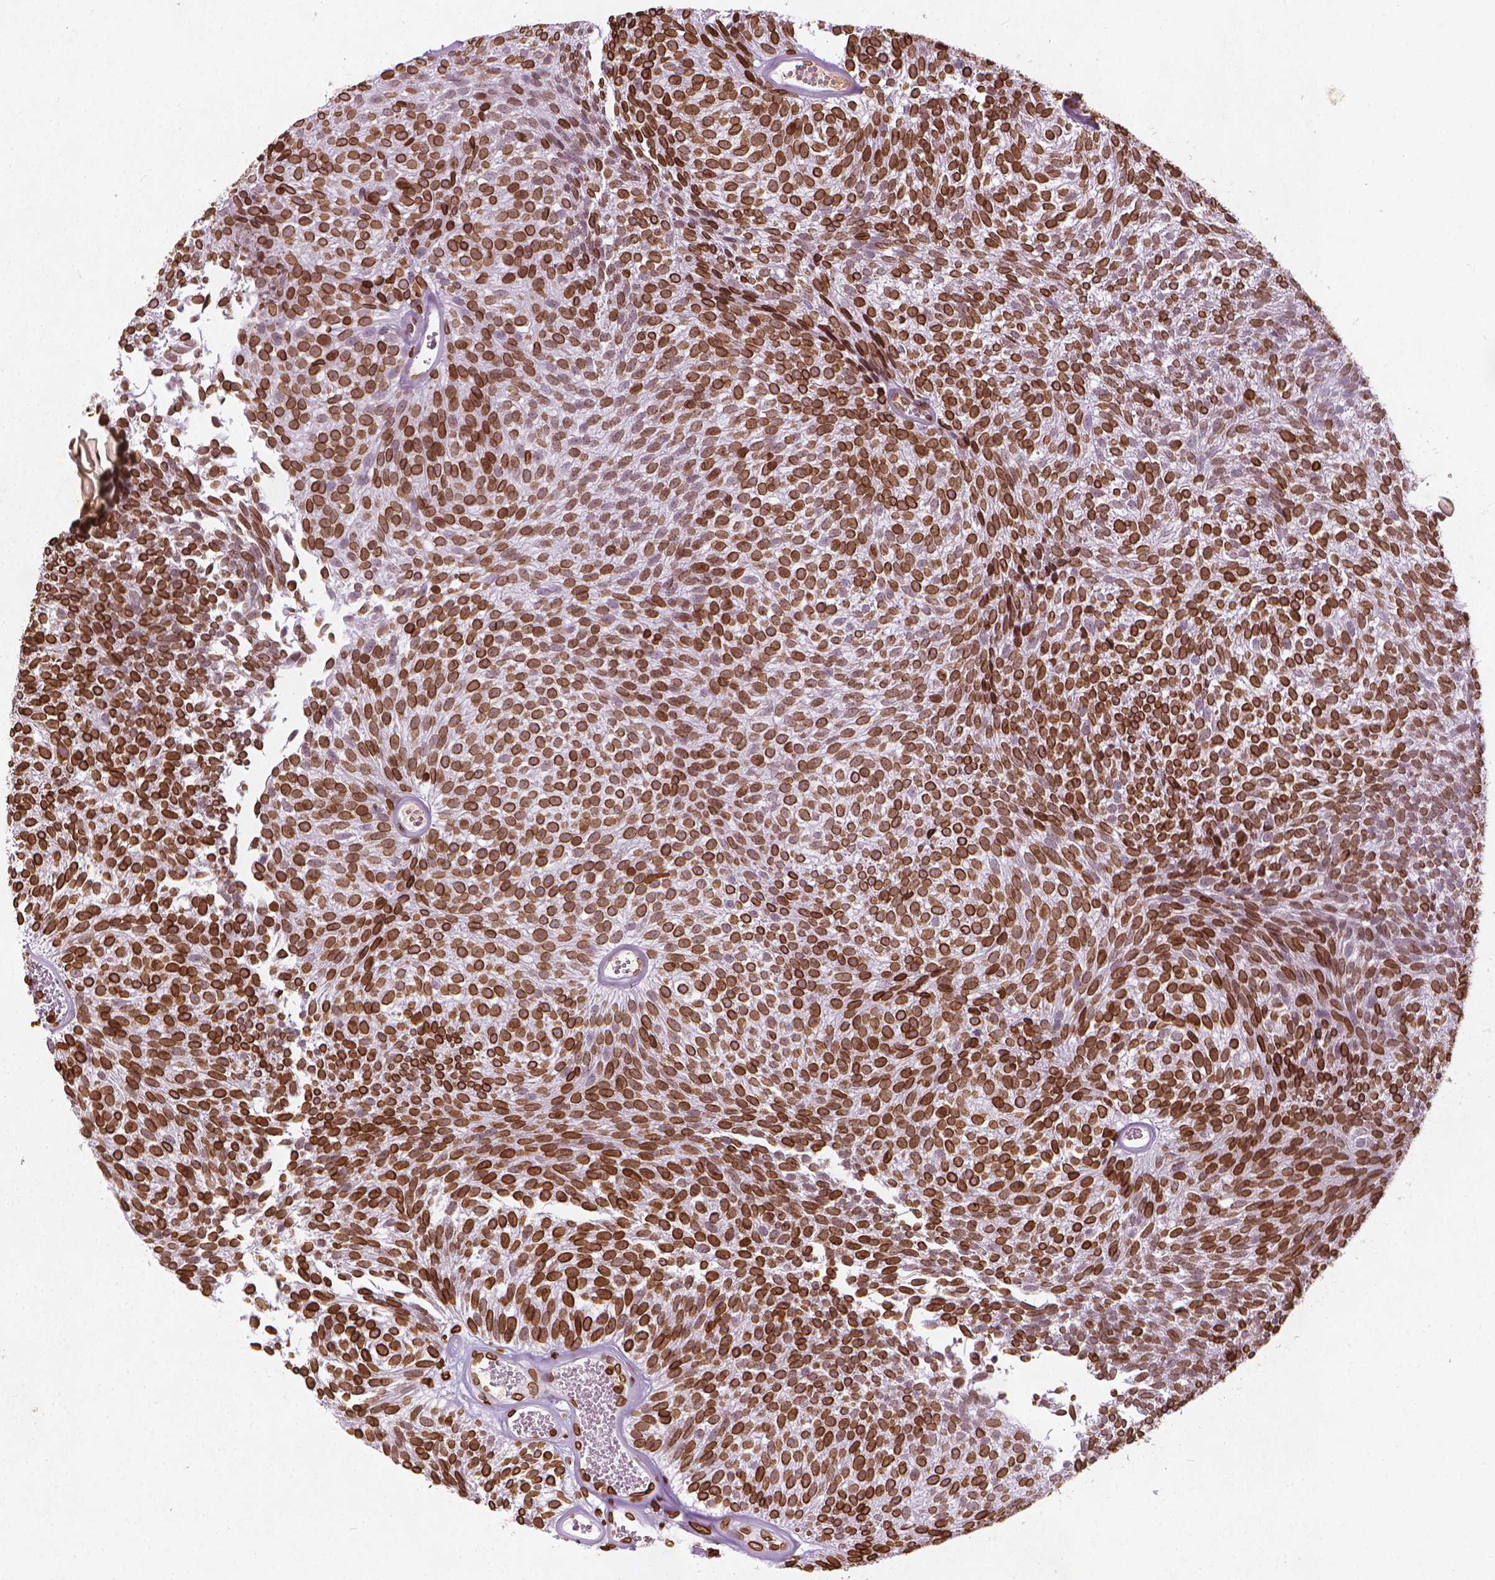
{"staining": {"intensity": "strong", "quantity": ">75%", "location": "cytoplasmic/membranous,nuclear"}, "tissue": "urothelial cancer", "cell_type": "Tumor cells", "image_type": "cancer", "snomed": [{"axis": "morphology", "description": "Urothelial carcinoma, Low grade"}, {"axis": "topography", "description": "Urinary bladder"}], "caption": "A brown stain highlights strong cytoplasmic/membranous and nuclear positivity of a protein in low-grade urothelial carcinoma tumor cells.", "gene": "LMNB1", "patient": {"sex": "male", "age": 77}}